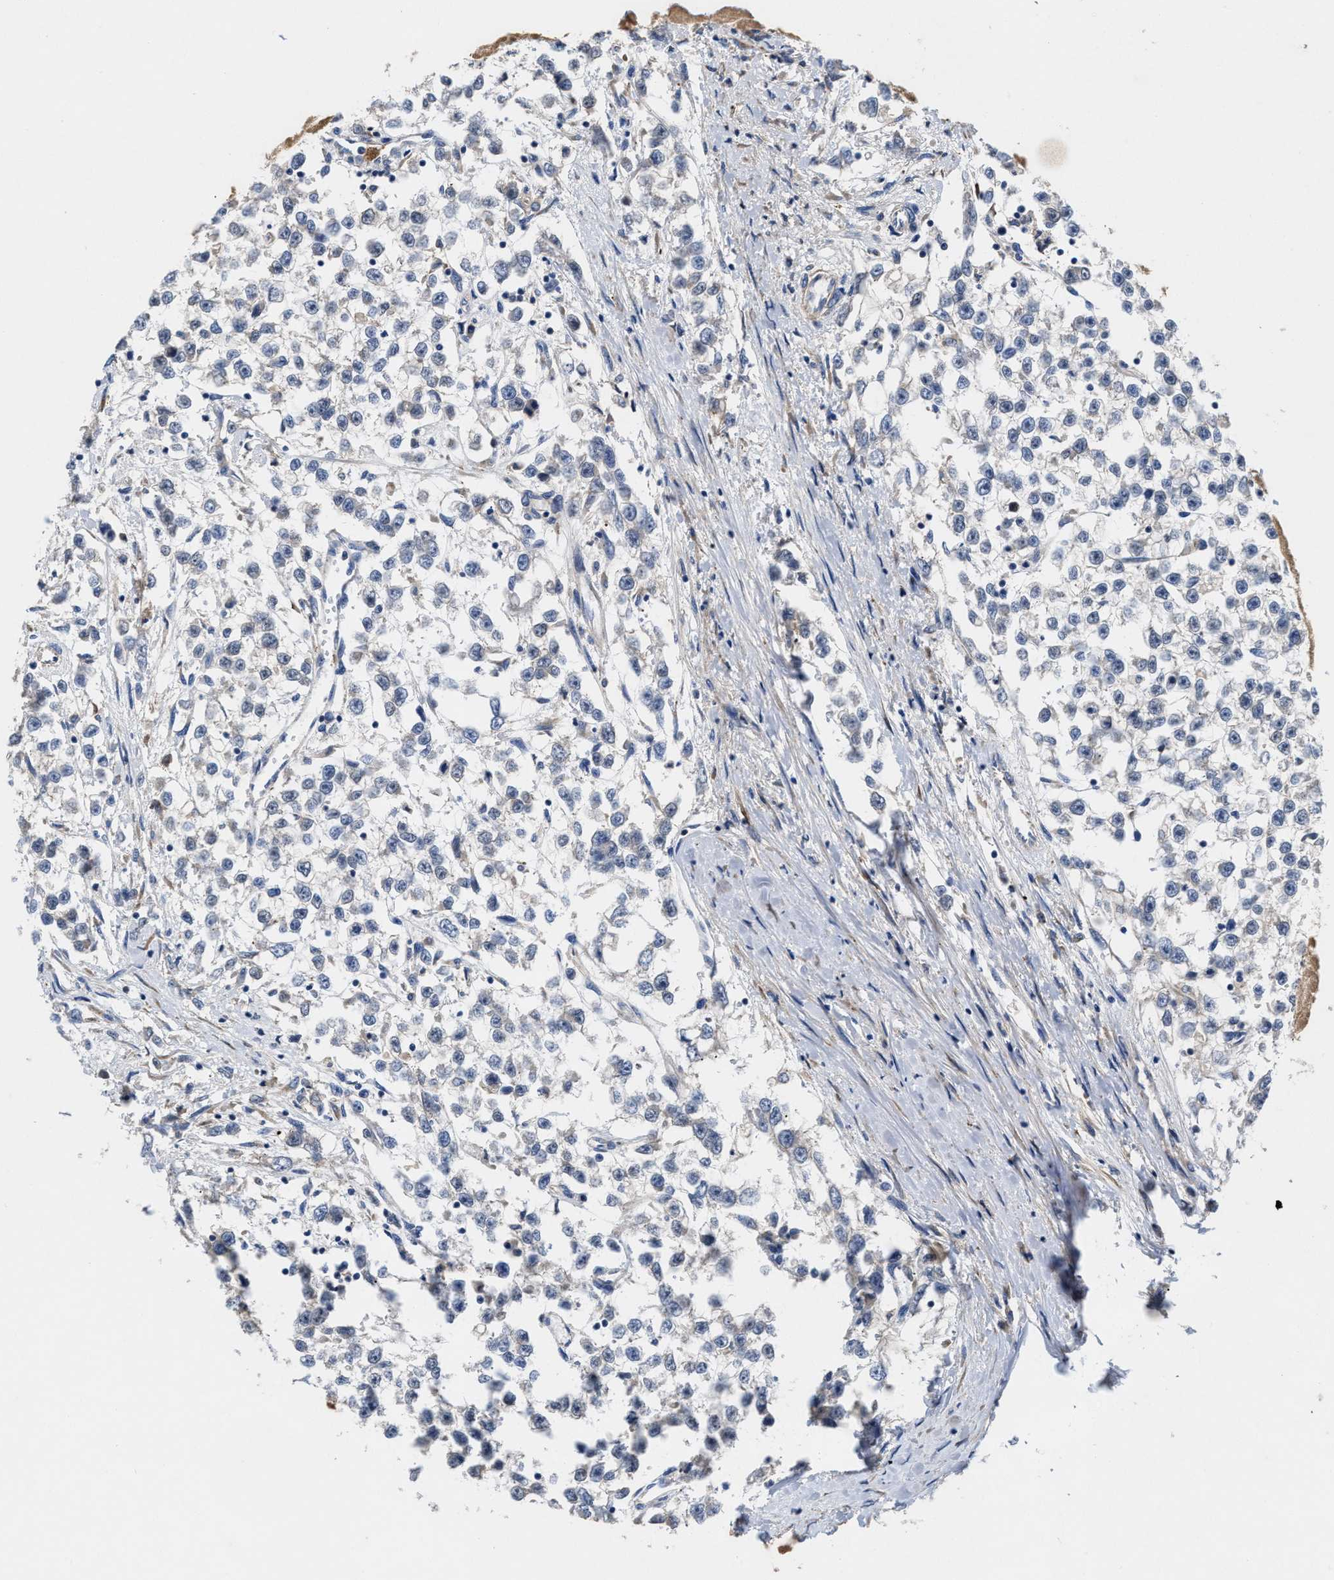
{"staining": {"intensity": "negative", "quantity": "none", "location": "none"}, "tissue": "testis cancer", "cell_type": "Tumor cells", "image_type": "cancer", "snomed": [{"axis": "morphology", "description": "Seminoma, NOS"}, {"axis": "morphology", "description": "Carcinoma, Embryonal, NOS"}, {"axis": "topography", "description": "Testis"}], "caption": "This image is of embryonal carcinoma (testis) stained with IHC to label a protein in brown with the nuclei are counter-stained blue. There is no expression in tumor cells. (Stains: DAB IHC with hematoxylin counter stain, Microscopy: brightfield microscopy at high magnification).", "gene": "SLC12A2", "patient": {"sex": "male", "age": 51}}